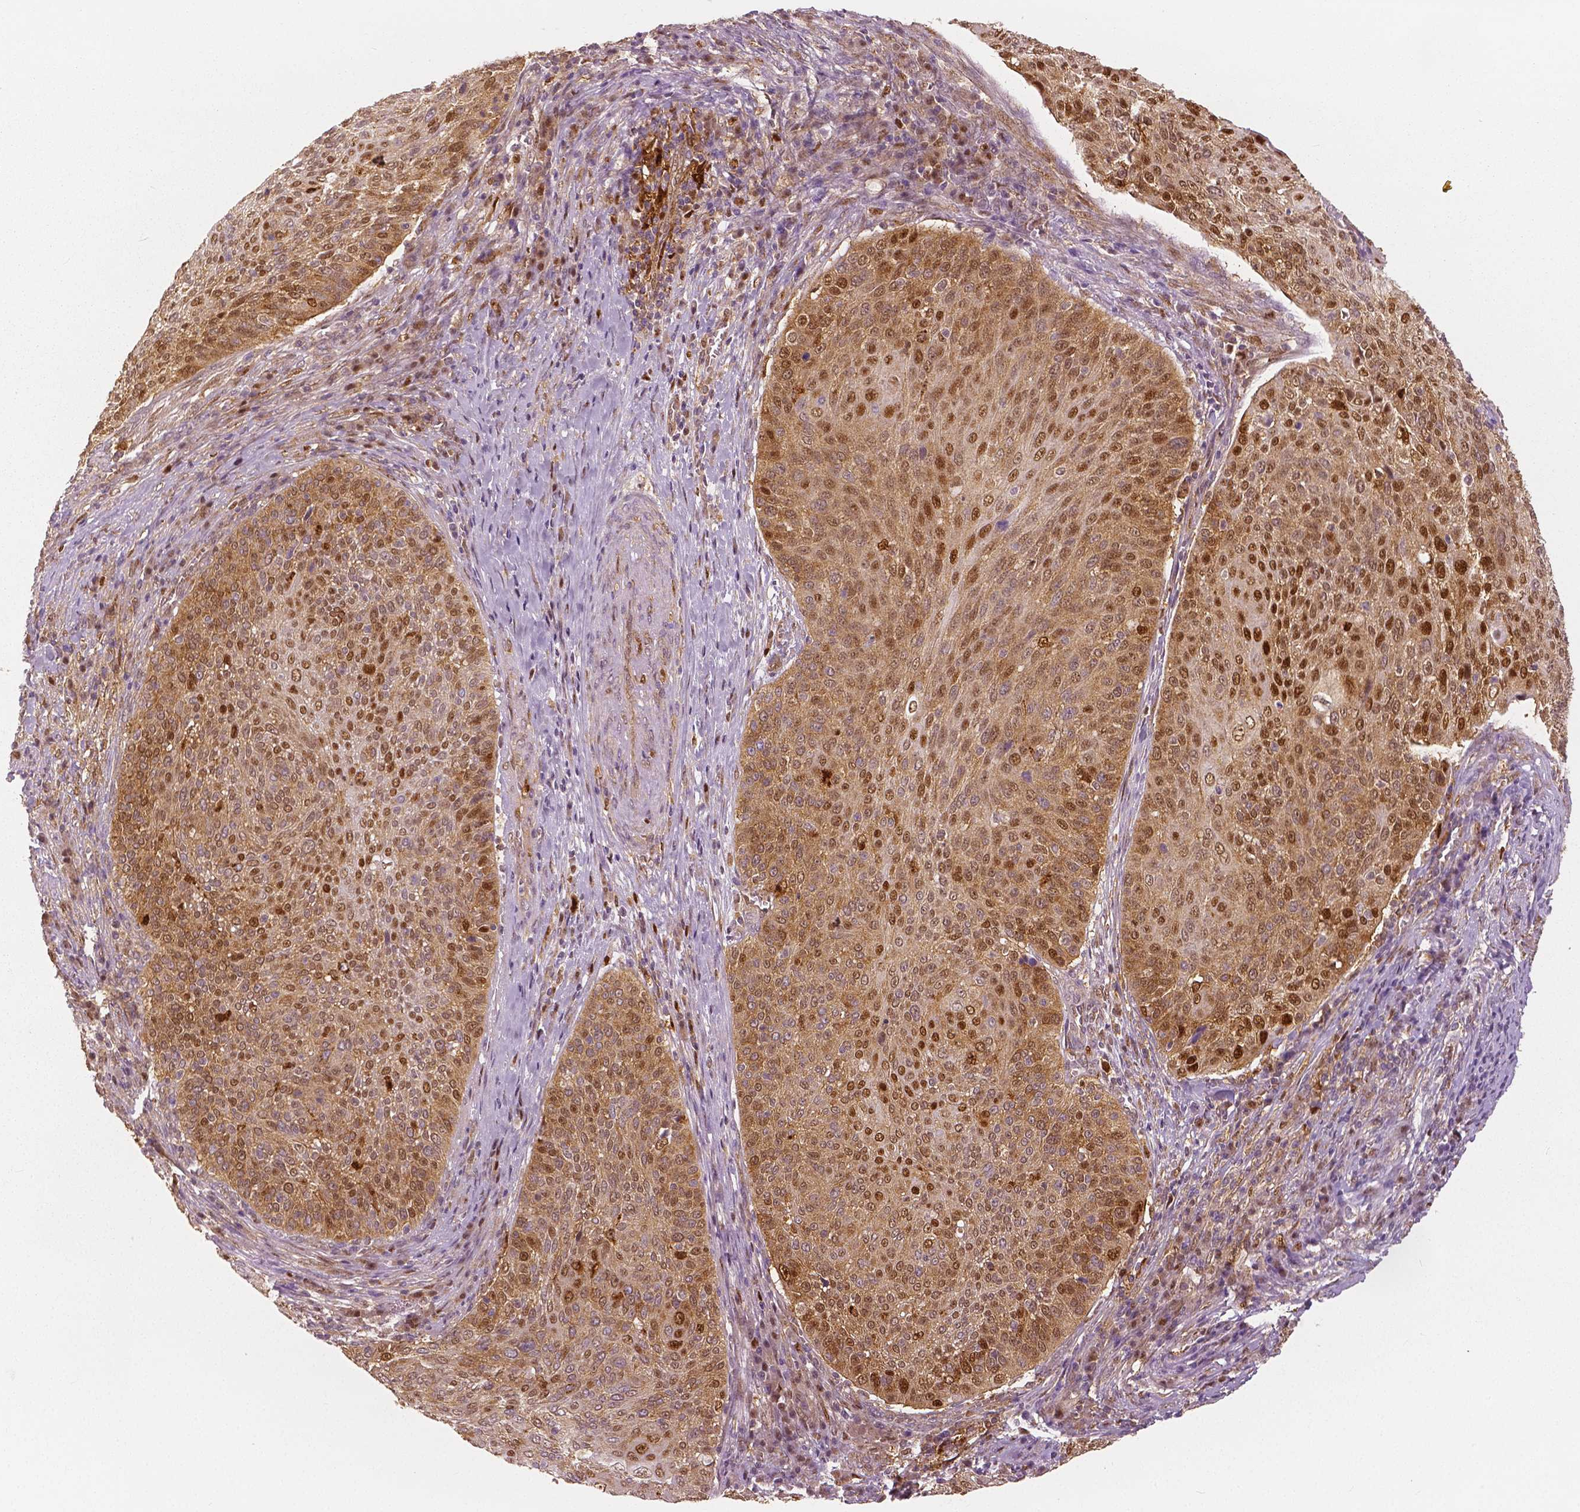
{"staining": {"intensity": "moderate", "quantity": ">75%", "location": "cytoplasmic/membranous,nuclear"}, "tissue": "cervical cancer", "cell_type": "Tumor cells", "image_type": "cancer", "snomed": [{"axis": "morphology", "description": "Squamous cell carcinoma, NOS"}, {"axis": "topography", "description": "Cervix"}], "caption": "Moderate cytoplasmic/membranous and nuclear protein staining is seen in approximately >75% of tumor cells in cervical cancer.", "gene": "SQSTM1", "patient": {"sex": "female", "age": 31}}